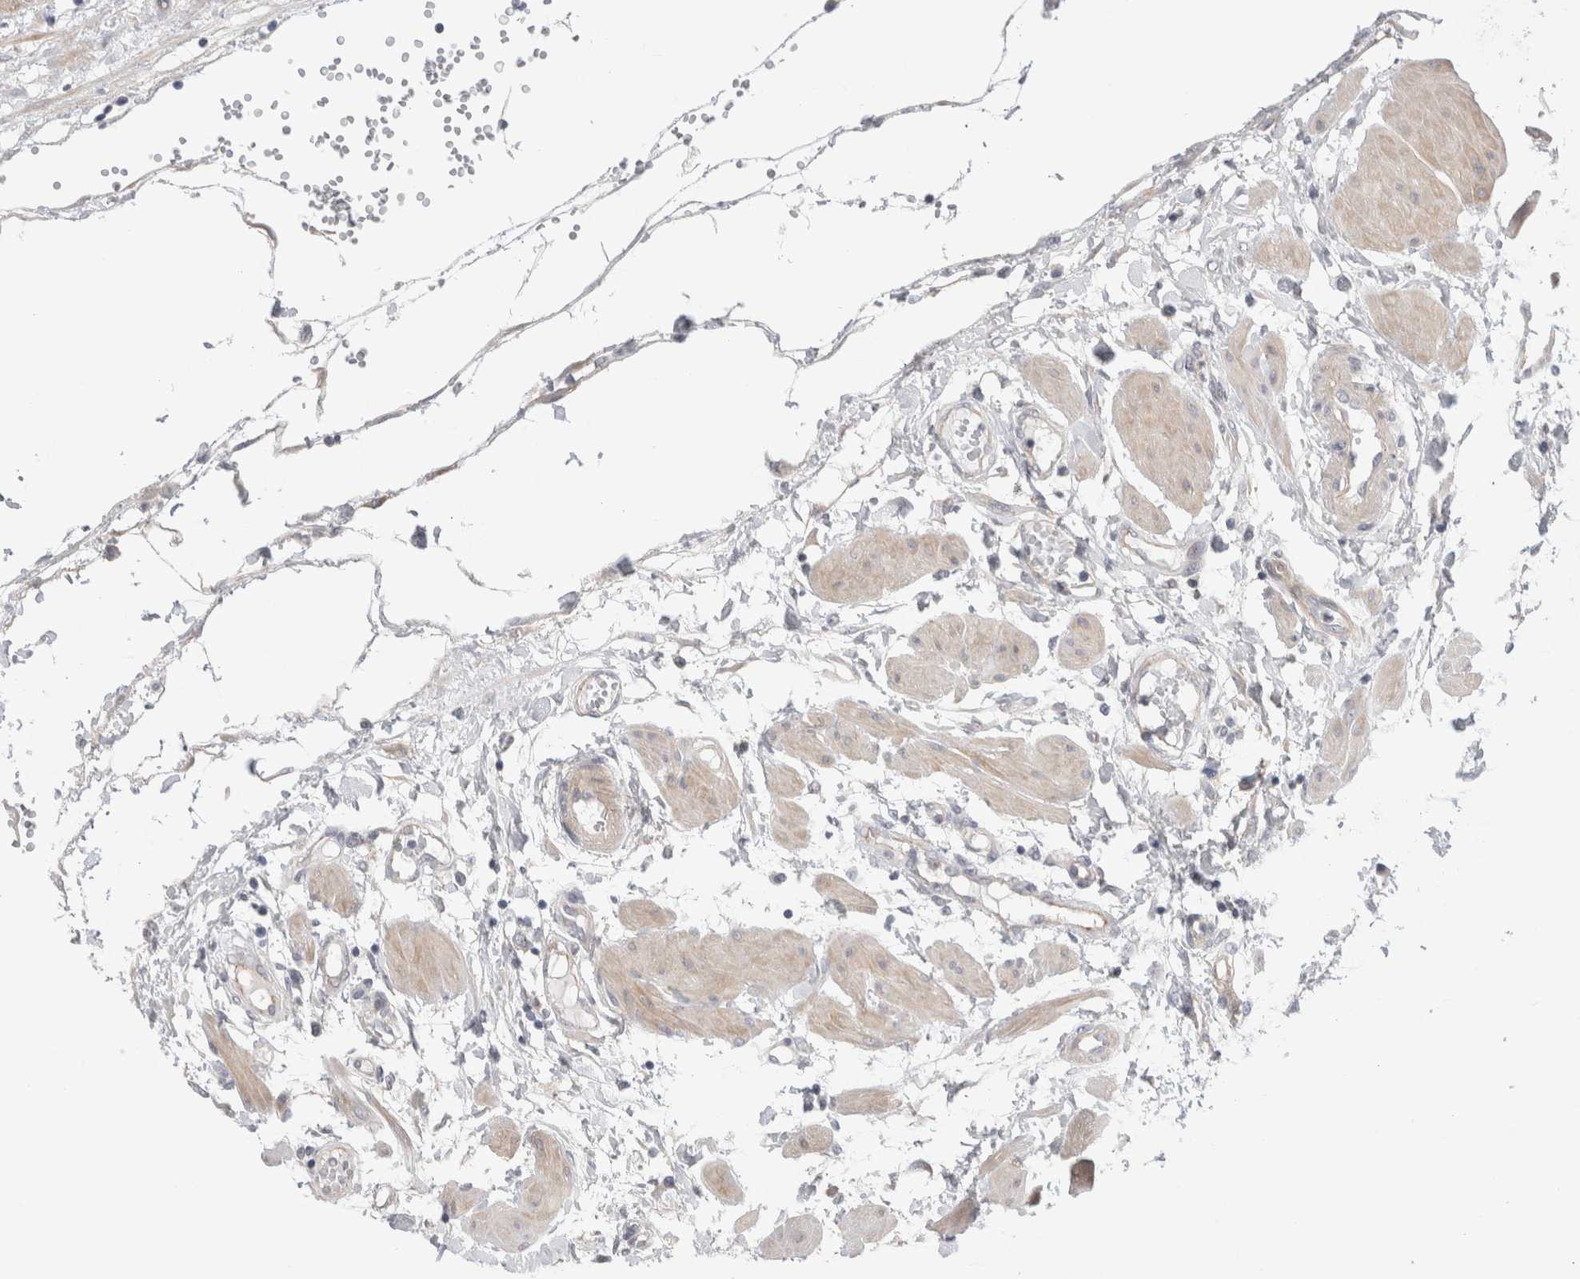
{"staining": {"intensity": "moderate", "quantity": ">75%", "location": "cytoplasmic/membranous"}, "tissue": "fallopian tube", "cell_type": "Glandular cells", "image_type": "normal", "snomed": [{"axis": "morphology", "description": "Normal tissue, NOS"}, {"axis": "topography", "description": "Fallopian tube"}, {"axis": "topography", "description": "Placenta"}], "caption": "A brown stain highlights moderate cytoplasmic/membranous positivity of a protein in glandular cells of unremarkable human fallopian tube. (DAB (3,3'-diaminobenzidine) IHC, brown staining for protein, blue staining for nuclei).", "gene": "VANGL1", "patient": {"sex": "female", "age": 32}}